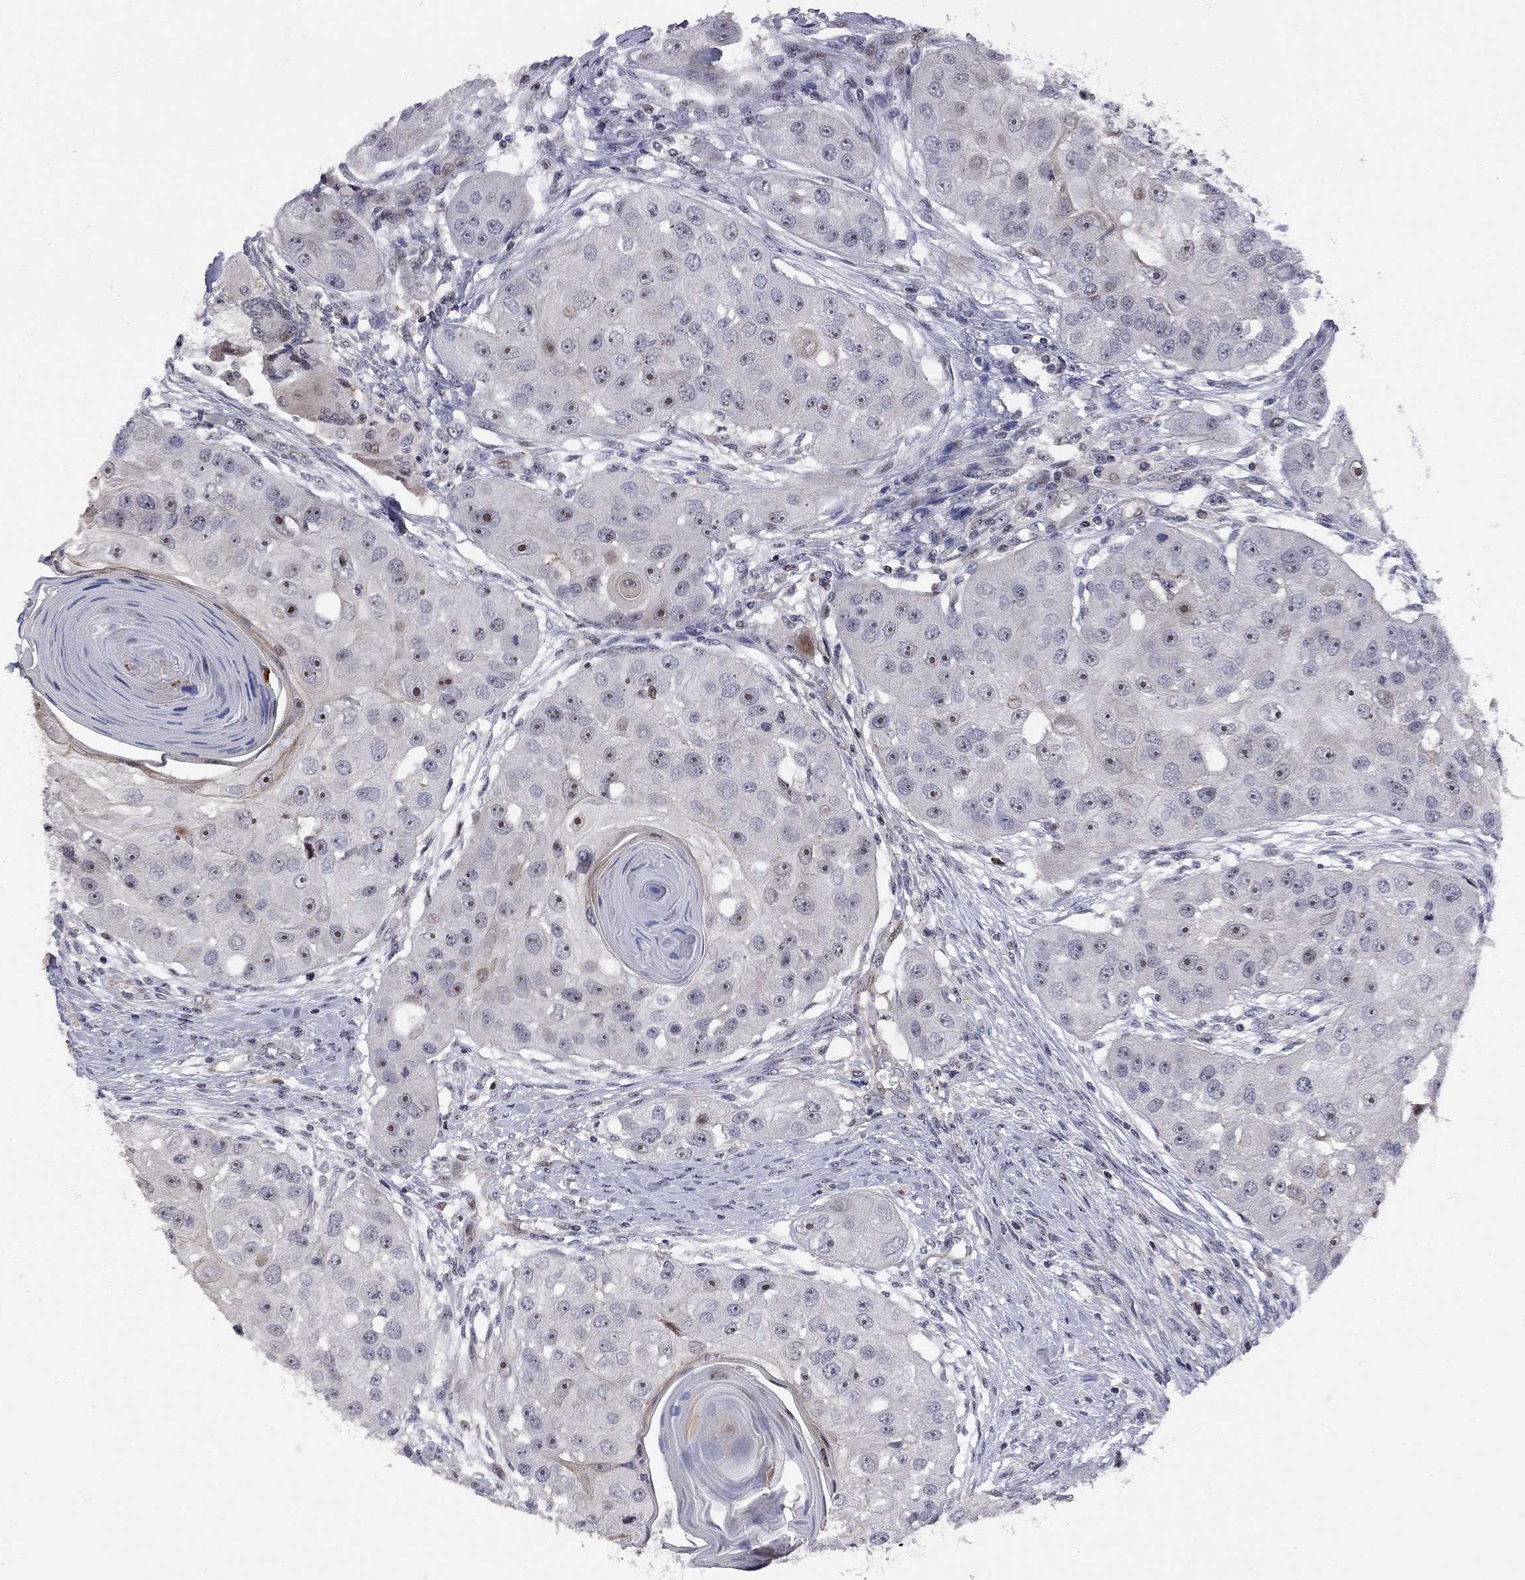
{"staining": {"intensity": "strong", "quantity": "<25%", "location": "nuclear"}, "tissue": "head and neck cancer", "cell_type": "Tumor cells", "image_type": "cancer", "snomed": [{"axis": "morphology", "description": "Normal tissue, NOS"}, {"axis": "morphology", "description": "Squamous cell carcinoma, NOS"}, {"axis": "topography", "description": "Skeletal muscle"}, {"axis": "topography", "description": "Head-Neck"}], "caption": "This image shows IHC staining of head and neck squamous cell carcinoma, with medium strong nuclear staining in about <25% of tumor cells.", "gene": "DHX33", "patient": {"sex": "male", "age": 51}}